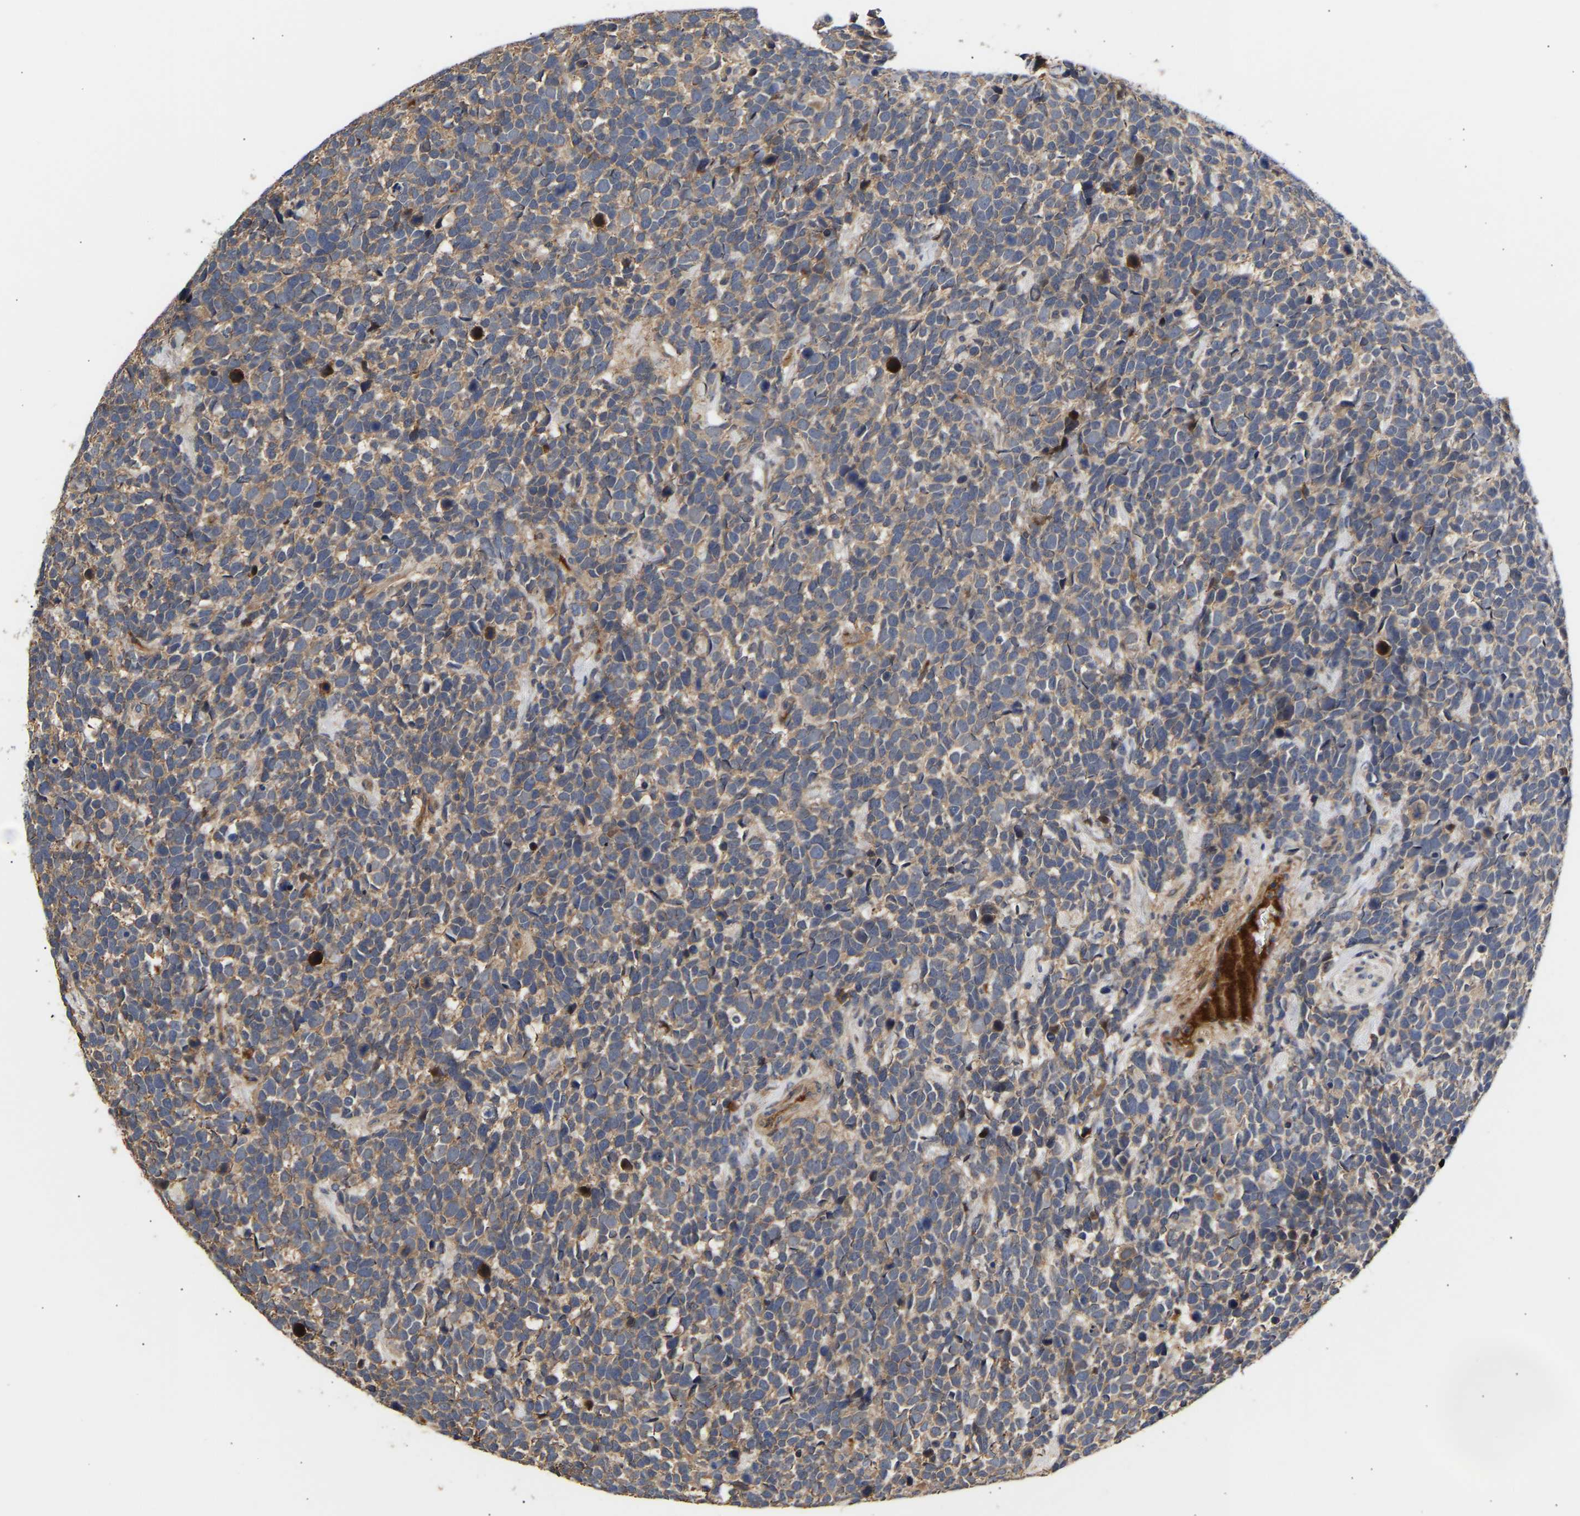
{"staining": {"intensity": "weak", "quantity": ">75%", "location": "cytoplasmic/membranous"}, "tissue": "urothelial cancer", "cell_type": "Tumor cells", "image_type": "cancer", "snomed": [{"axis": "morphology", "description": "Urothelial carcinoma, High grade"}, {"axis": "topography", "description": "Urinary bladder"}], "caption": "The image displays a brown stain indicating the presence of a protein in the cytoplasmic/membranous of tumor cells in high-grade urothelial carcinoma.", "gene": "KASH5", "patient": {"sex": "female", "age": 82}}